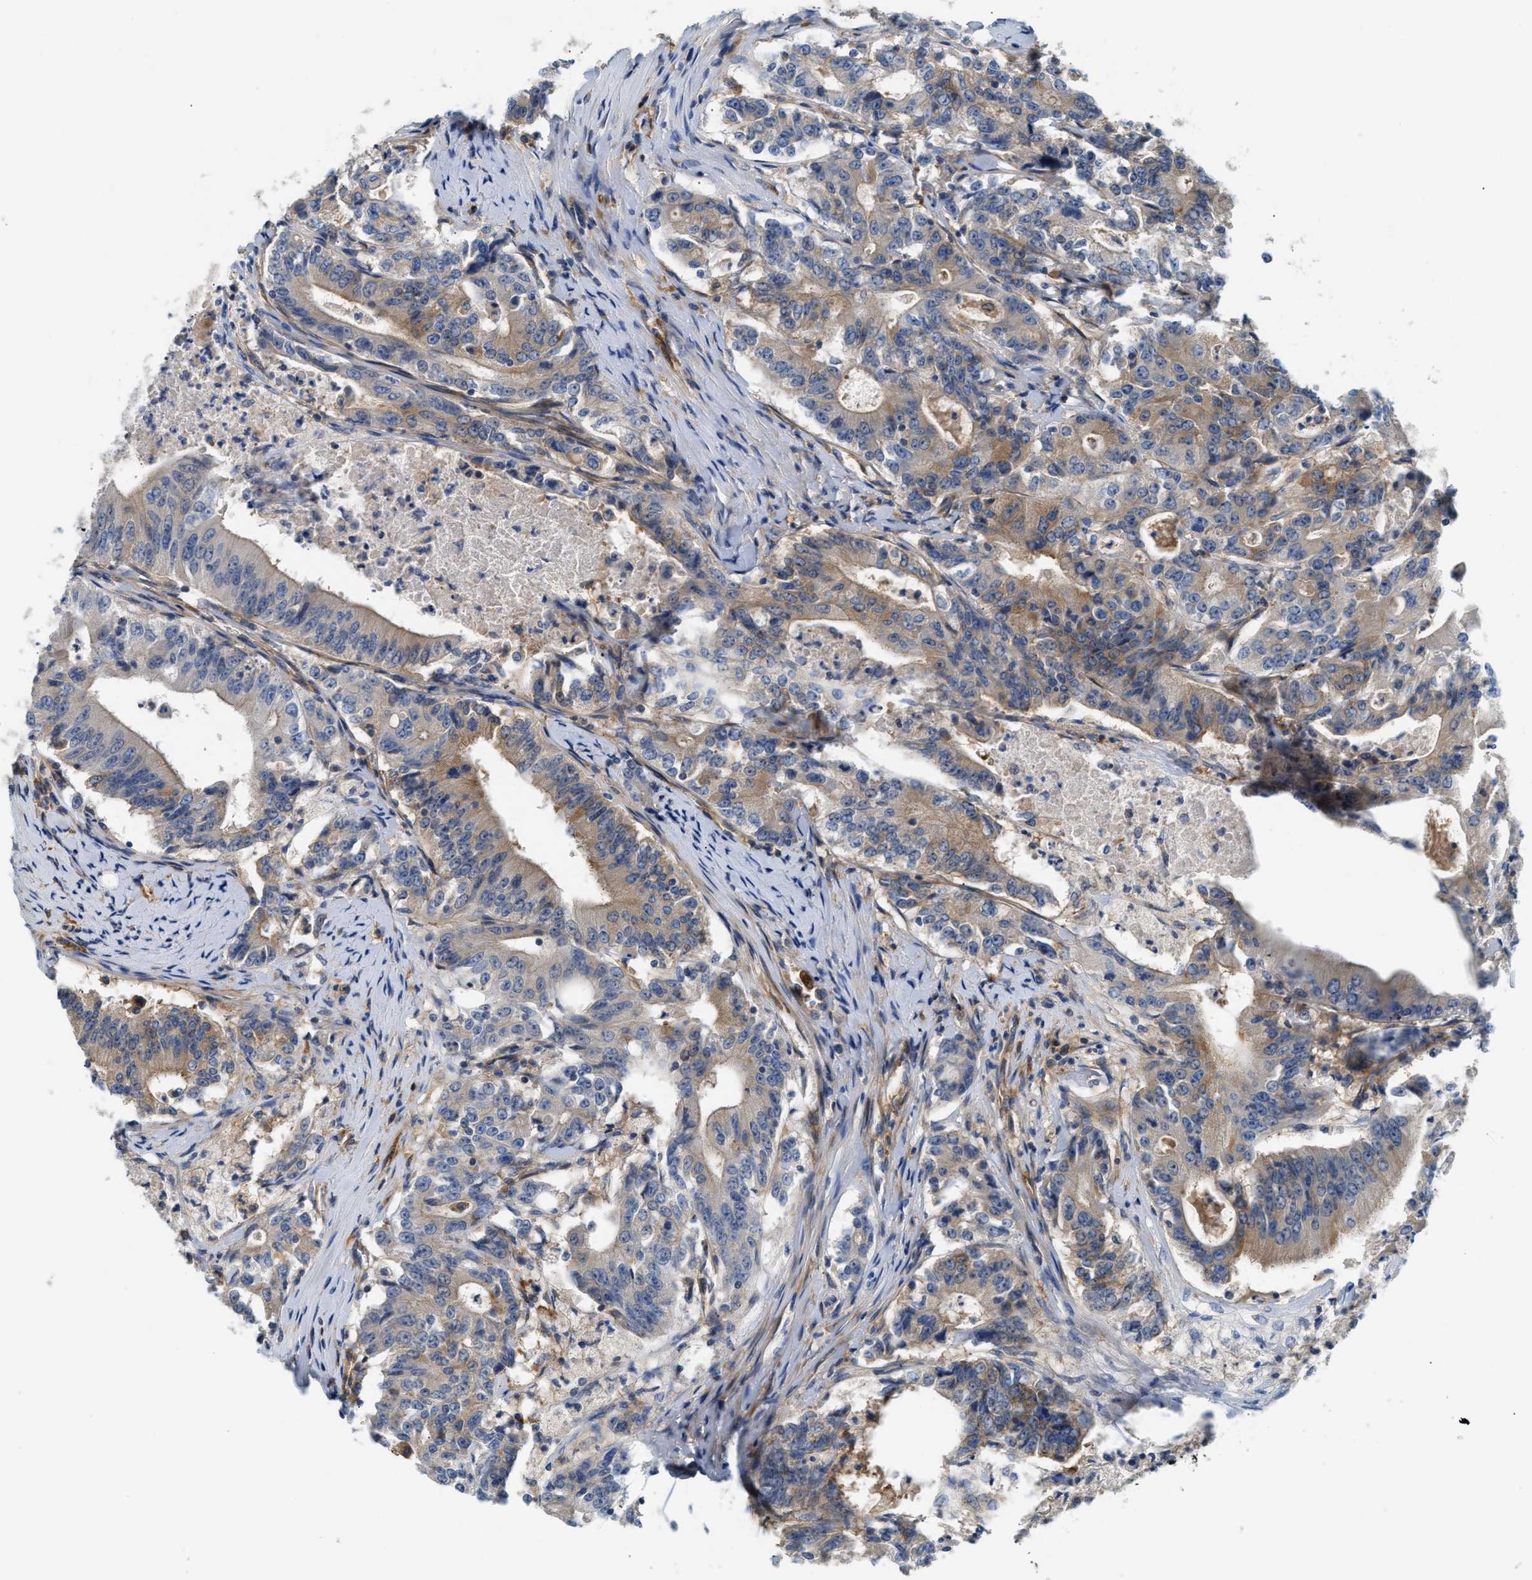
{"staining": {"intensity": "moderate", "quantity": "25%-75%", "location": "cytoplasmic/membranous"}, "tissue": "colorectal cancer", "cell_type": "Tumor cells", "image_type": "cancer", "snomed": [{"axis": "morphology", "description": "Adenocarcinoma, NOS"}, {"axis": "topography", "description": "Colon"}], "caption": "This is a photomicrograph of IHC staining of adenocarcinoma (colorectal), which shows moderate positivity in the cytoplasmic/membranous of tumor cells.", "gene": "NSUN7", "patient": {"sex": "female", "age": 77}}